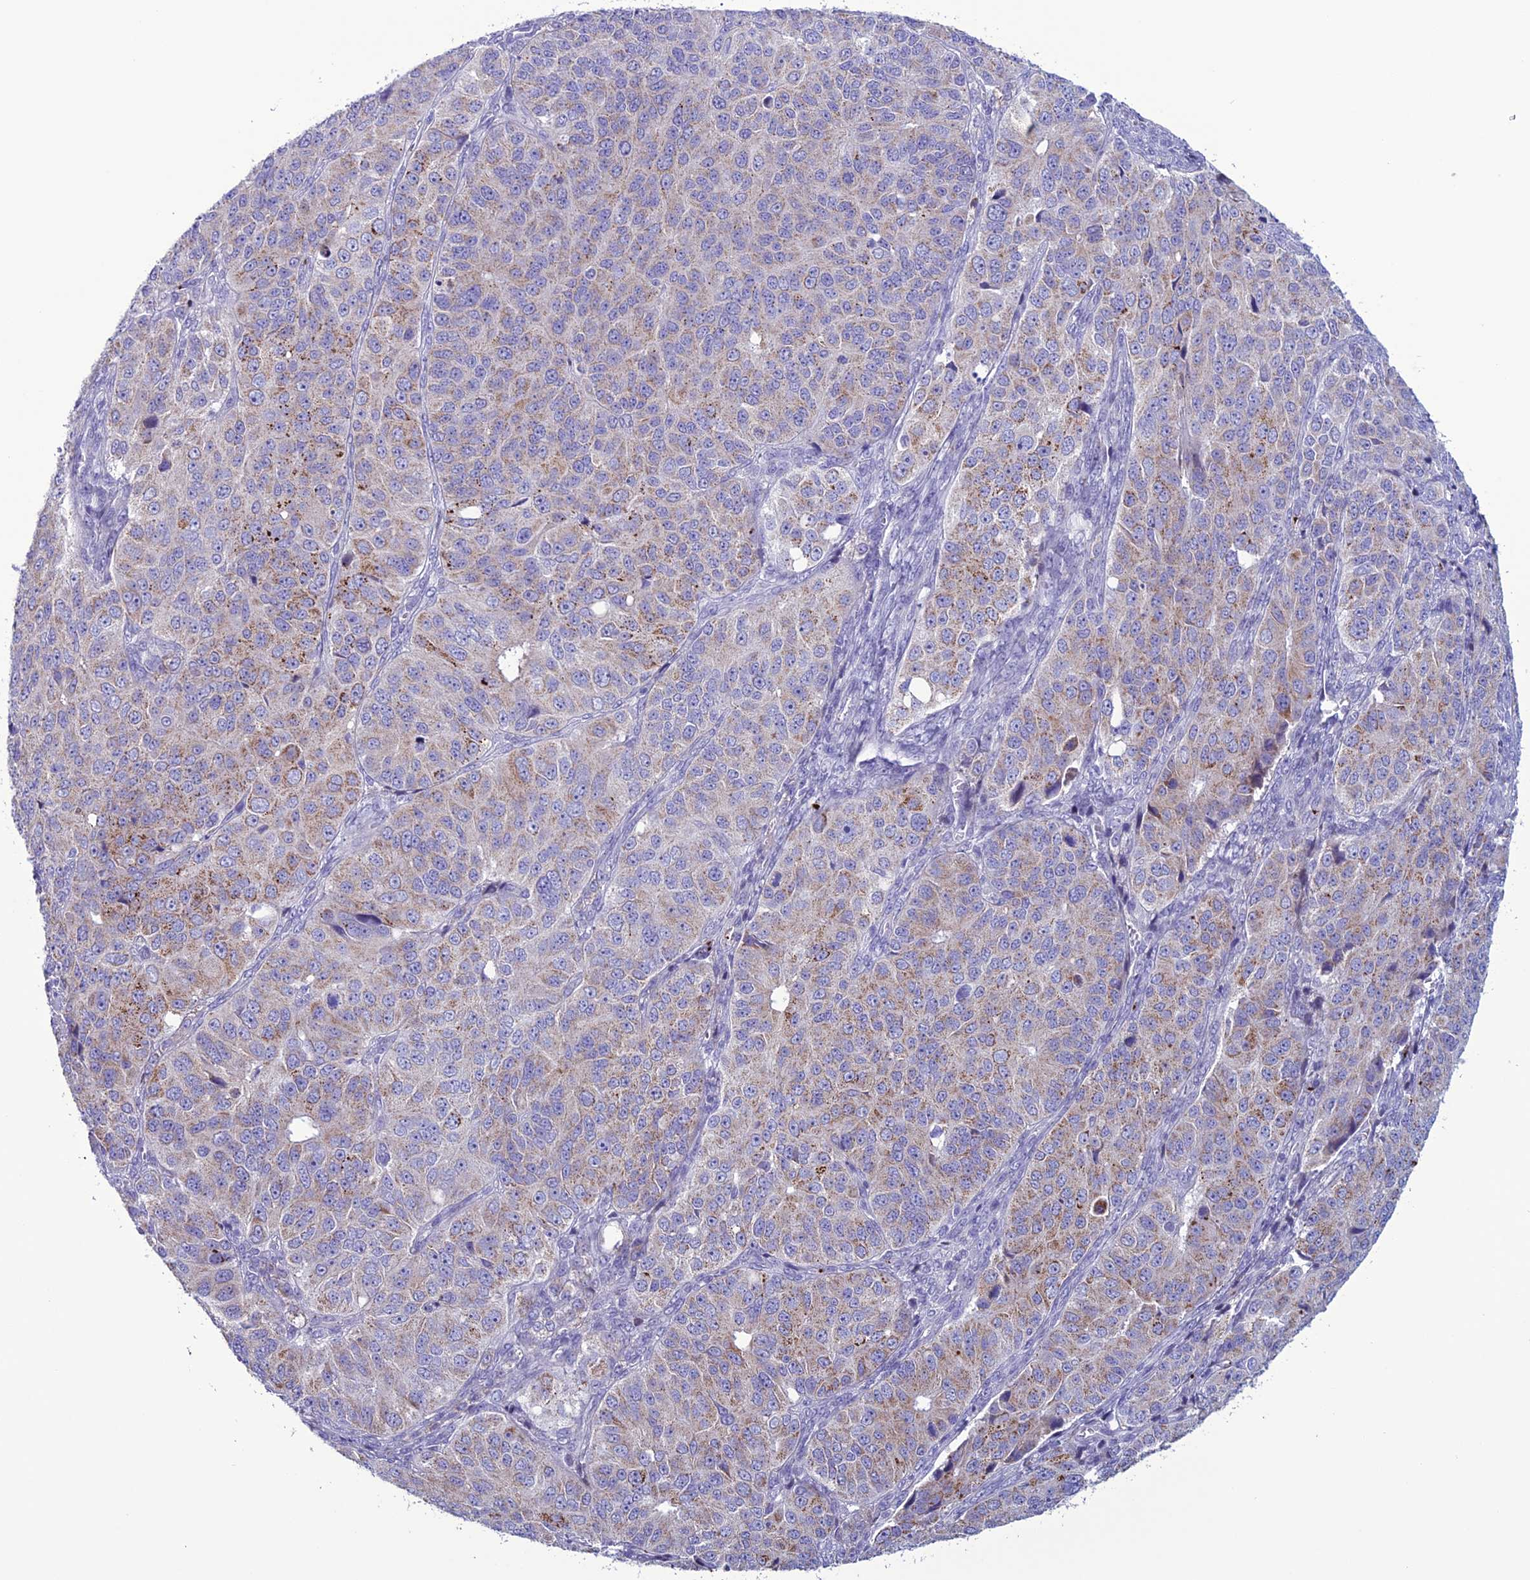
{"staining": {"intensity": "moderate", "quantity": ">75%", "location": "cytoplasmic/membranous"}, "tissue": "ovarian cancer", "cell_type": "Tumor cells", "image_type": "cancer", "snomed": [{"axis": "morphology", "description": "Carcinoma, endometroid"}, {"axis": "topography", "description": "Ovary"}], "caption": "Immunohistochemical staining of ovarian cancer (endometroid carcinoma) demonstrates medium levels of moderate cytoplasmic/membranous protein staining in about >75% of tumor cells.", "gene": "C21orf140", "patient": {"sex": "female", "age": 51}}